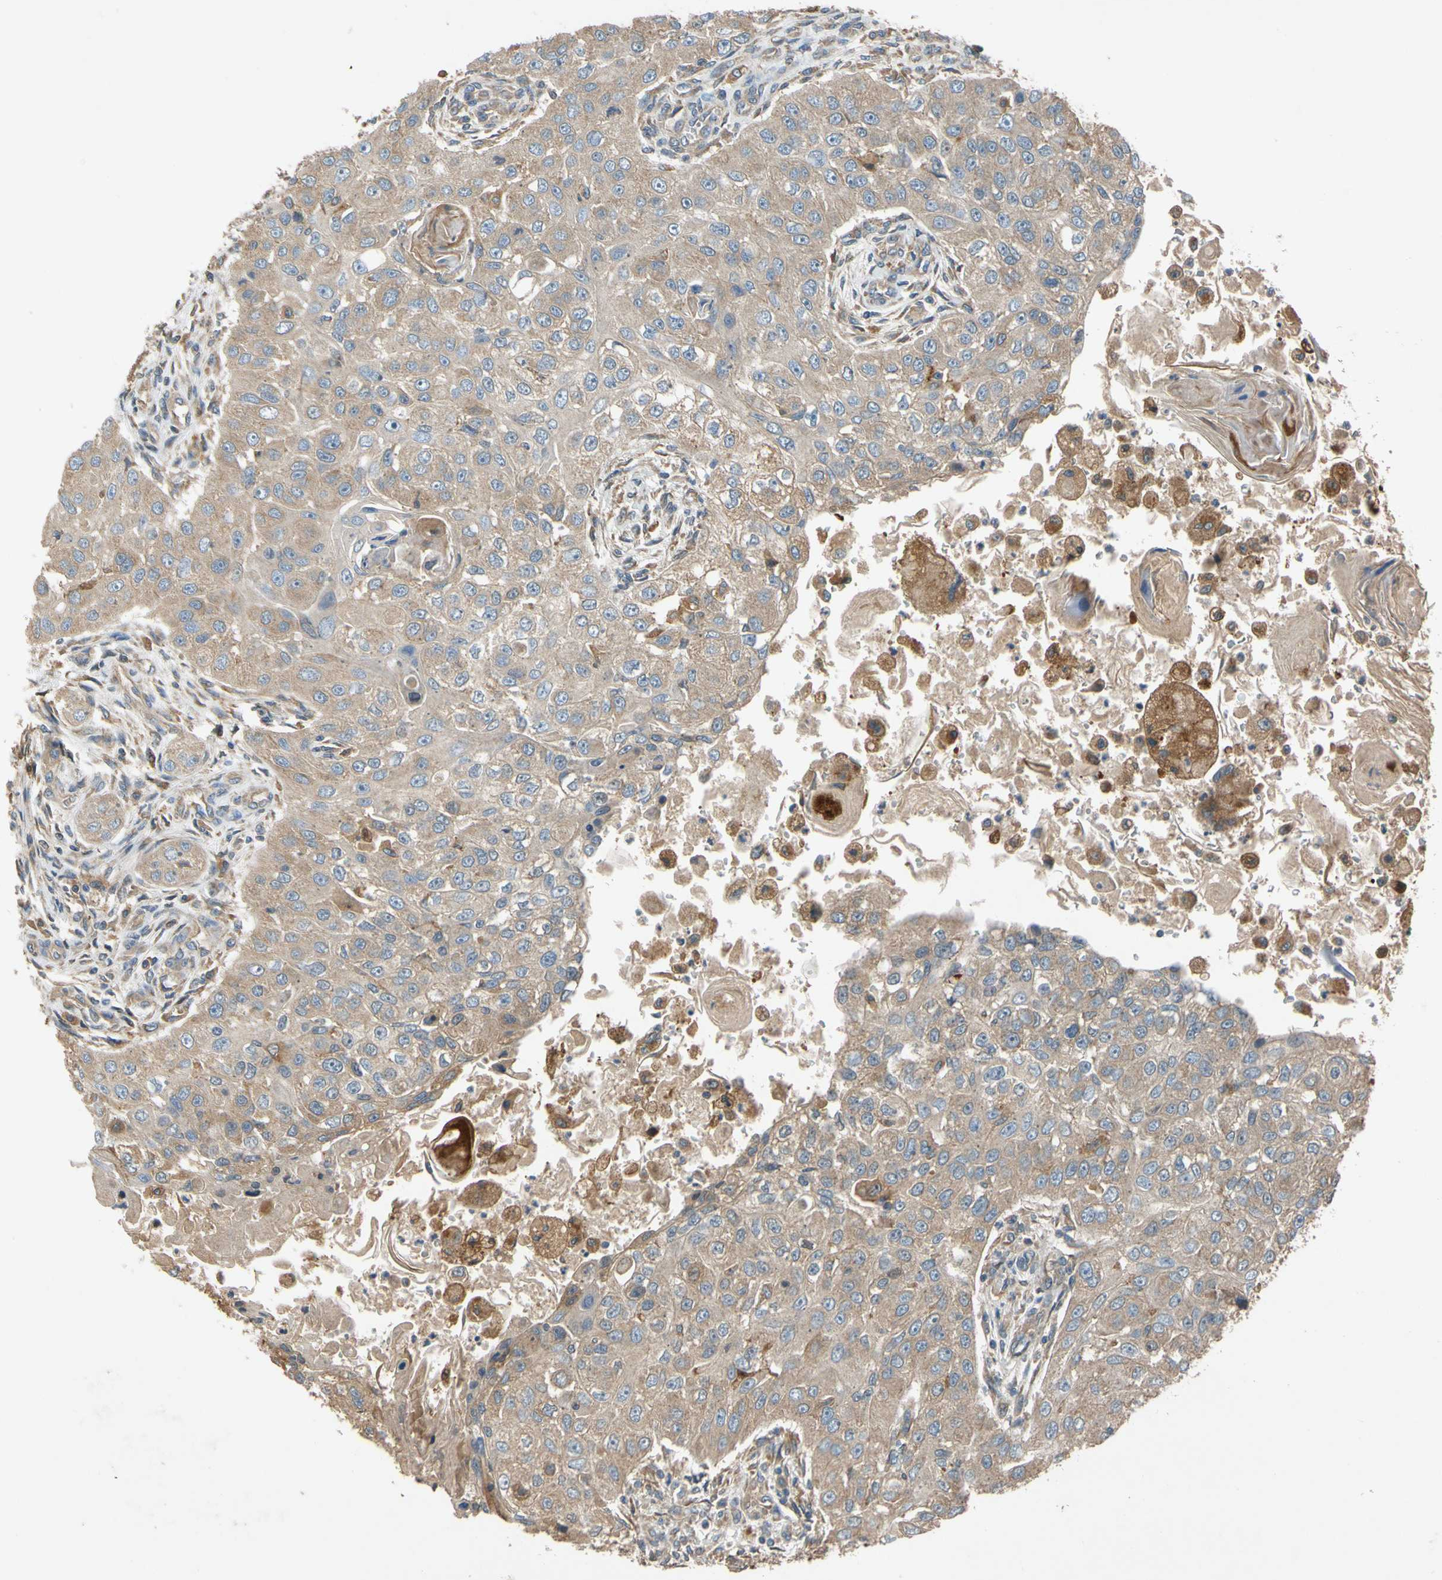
{"staining": {"intensity": "moderate", "quantity": ">75%", "location": "cytoplasmic/membranous"}, "tissue": "head and neck cancer", "cell_type": "Tumor cells", "image_type": "cancer", "snomed": [{"axis": "morphology", "description": "Normal tissue, NOS"}, {"axis": "morphology", "description": "Squamous cell carcinoma, NOS"}, {"axis": "topography", "description": "Skeletal muscle"}, {"axis": "topography", "description": "Head-Neck"}], "caption": "Immunohistochemical staining of human head and neck cancer (squamous cell carcinoma) demonstrates medium levels of moderate cytoplasmic/membranous protein positivity in approximately >75% of tumor cells.", "gene": "USP46", "patient": {"sex": "male", "age": 51}}